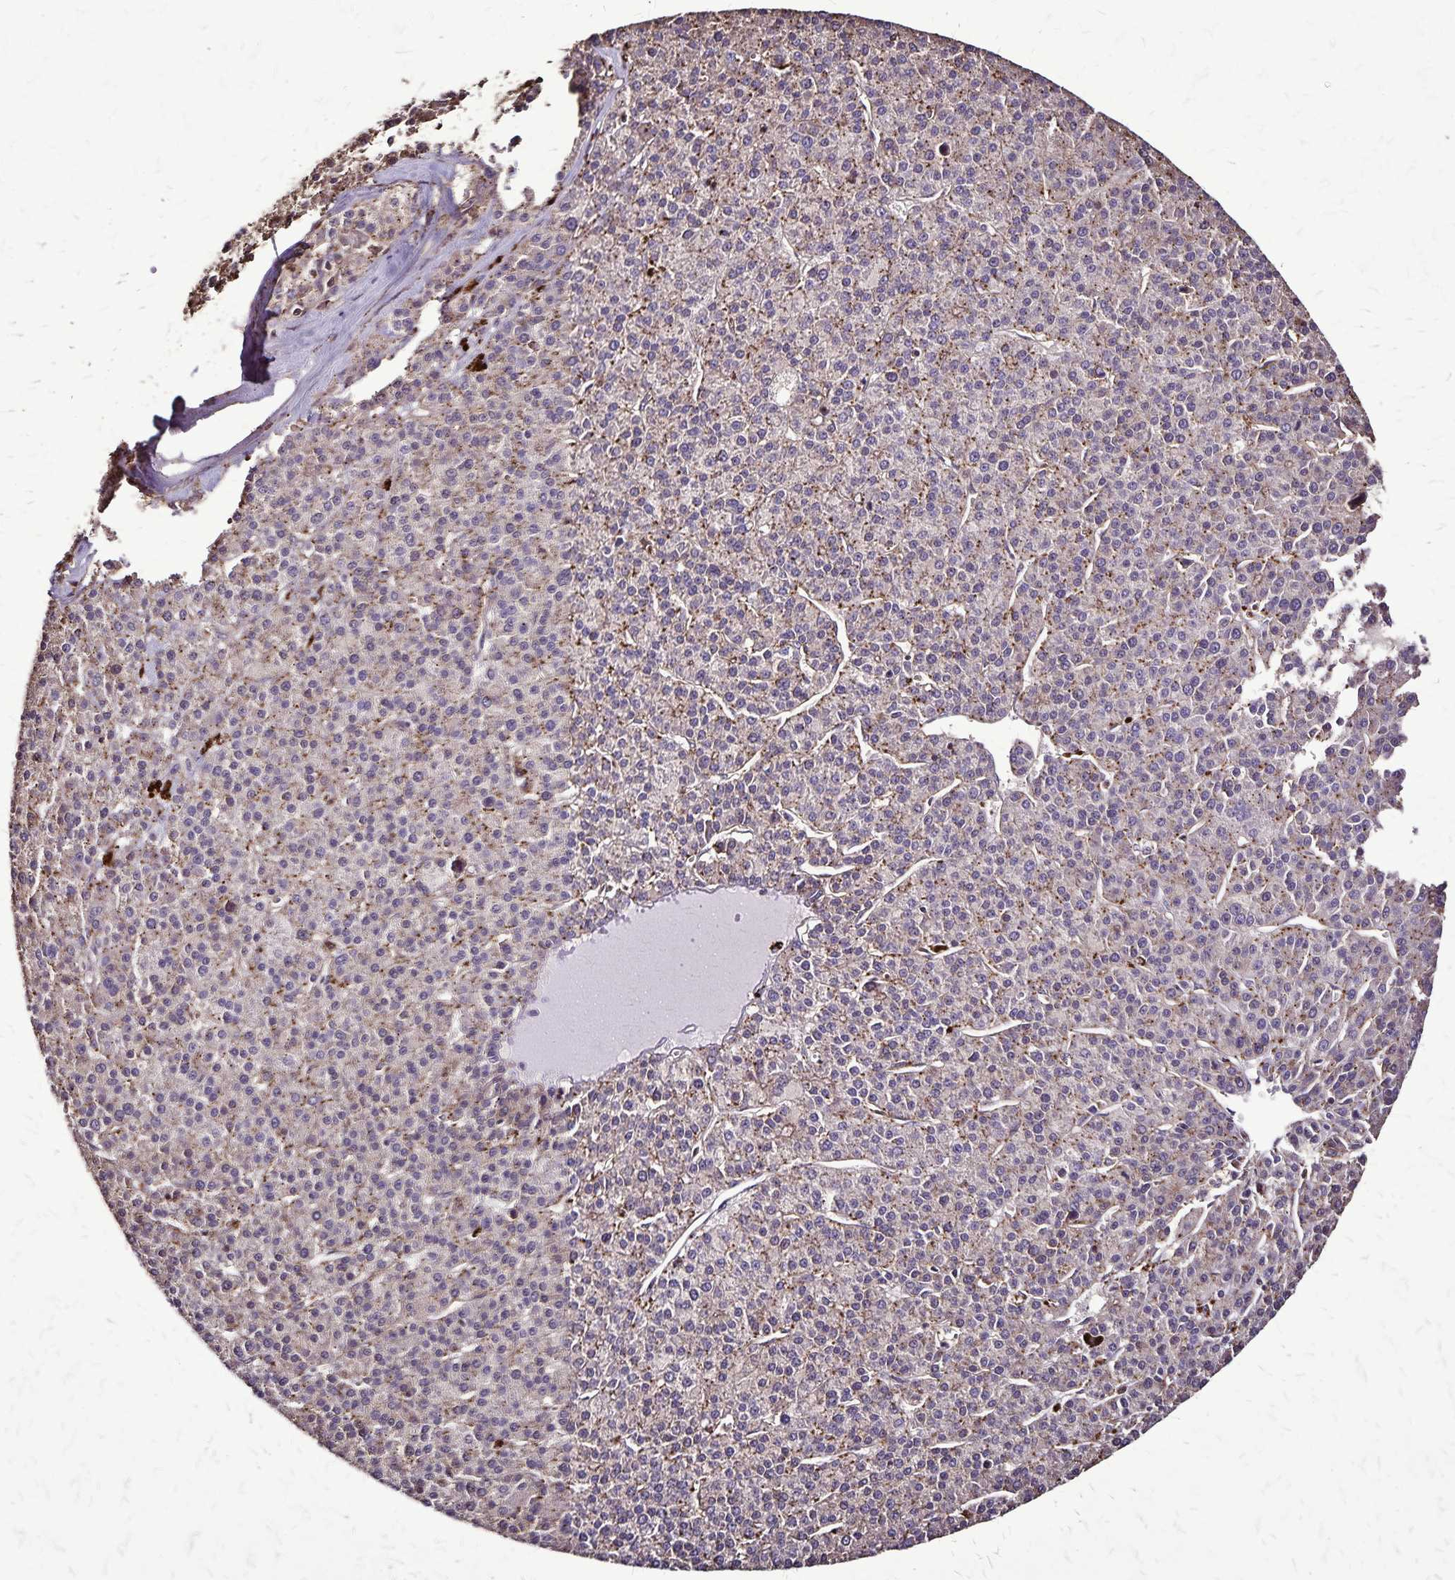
{"staining": {"intensity": "weak", "quantity": "<25%", "location": "cytoplasmic/membranous"}, "tissue": "liver cancer", "cell_type": "Tumor cells", "image_type": "cancer", "snomed": [{"axis": "morphology", "description": "Carcinoma, Hepatocellular, NOS"}, {"axis": "topography", "description": "Liver"}], "caption": "Liver hepatocellular carcinoma was stained to show a protein in brown. There is no significant staining in tumor cells.", "gene": "CHMP1B", "patient": {"sex": "female", "age": 58}}